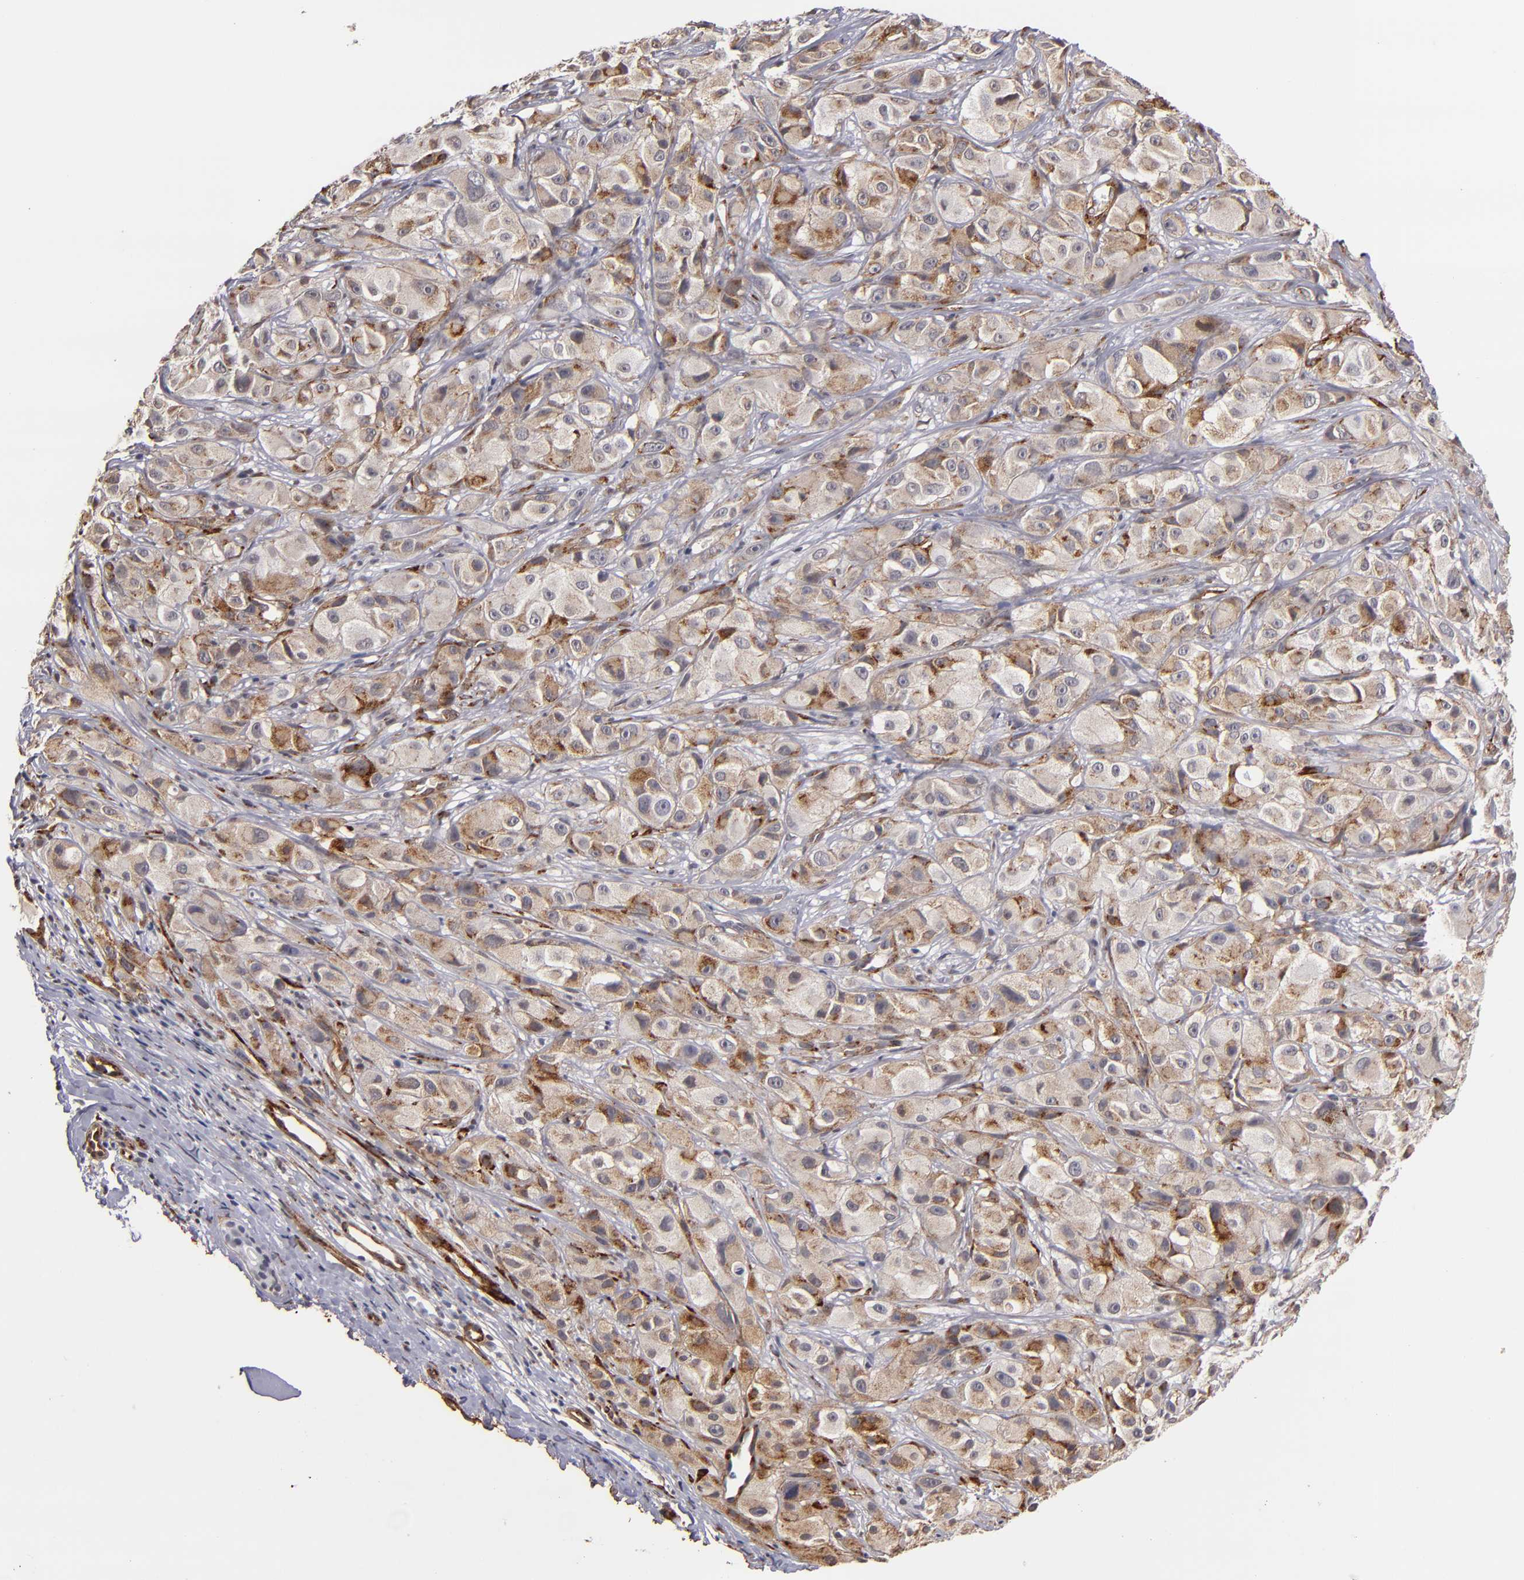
{"staining": {"intensity": "moderate", "quantity": "25%-75%", "location": "cytoplasmic/membranous"}, "tissue": "melanoma", "cell_type": "Tumor cells", "image_type": "cancer", "snomed": [{"axis": "morphology", "description": "Malignant melanoma, NOS"}, {"axis": "topography", "description": "Skin"}], "caption": "An image of human malignant melanoma stained for a protein reveals moderate cytoplasmic/membranous brown staining in tumor cells. The staining is performed using DAB brown chromogen to label protein expression. The nuclei are counter-stained blue using hematoxylin.", "gene": "LAMC1", "patient": {"sex": "male", "age": 56}}